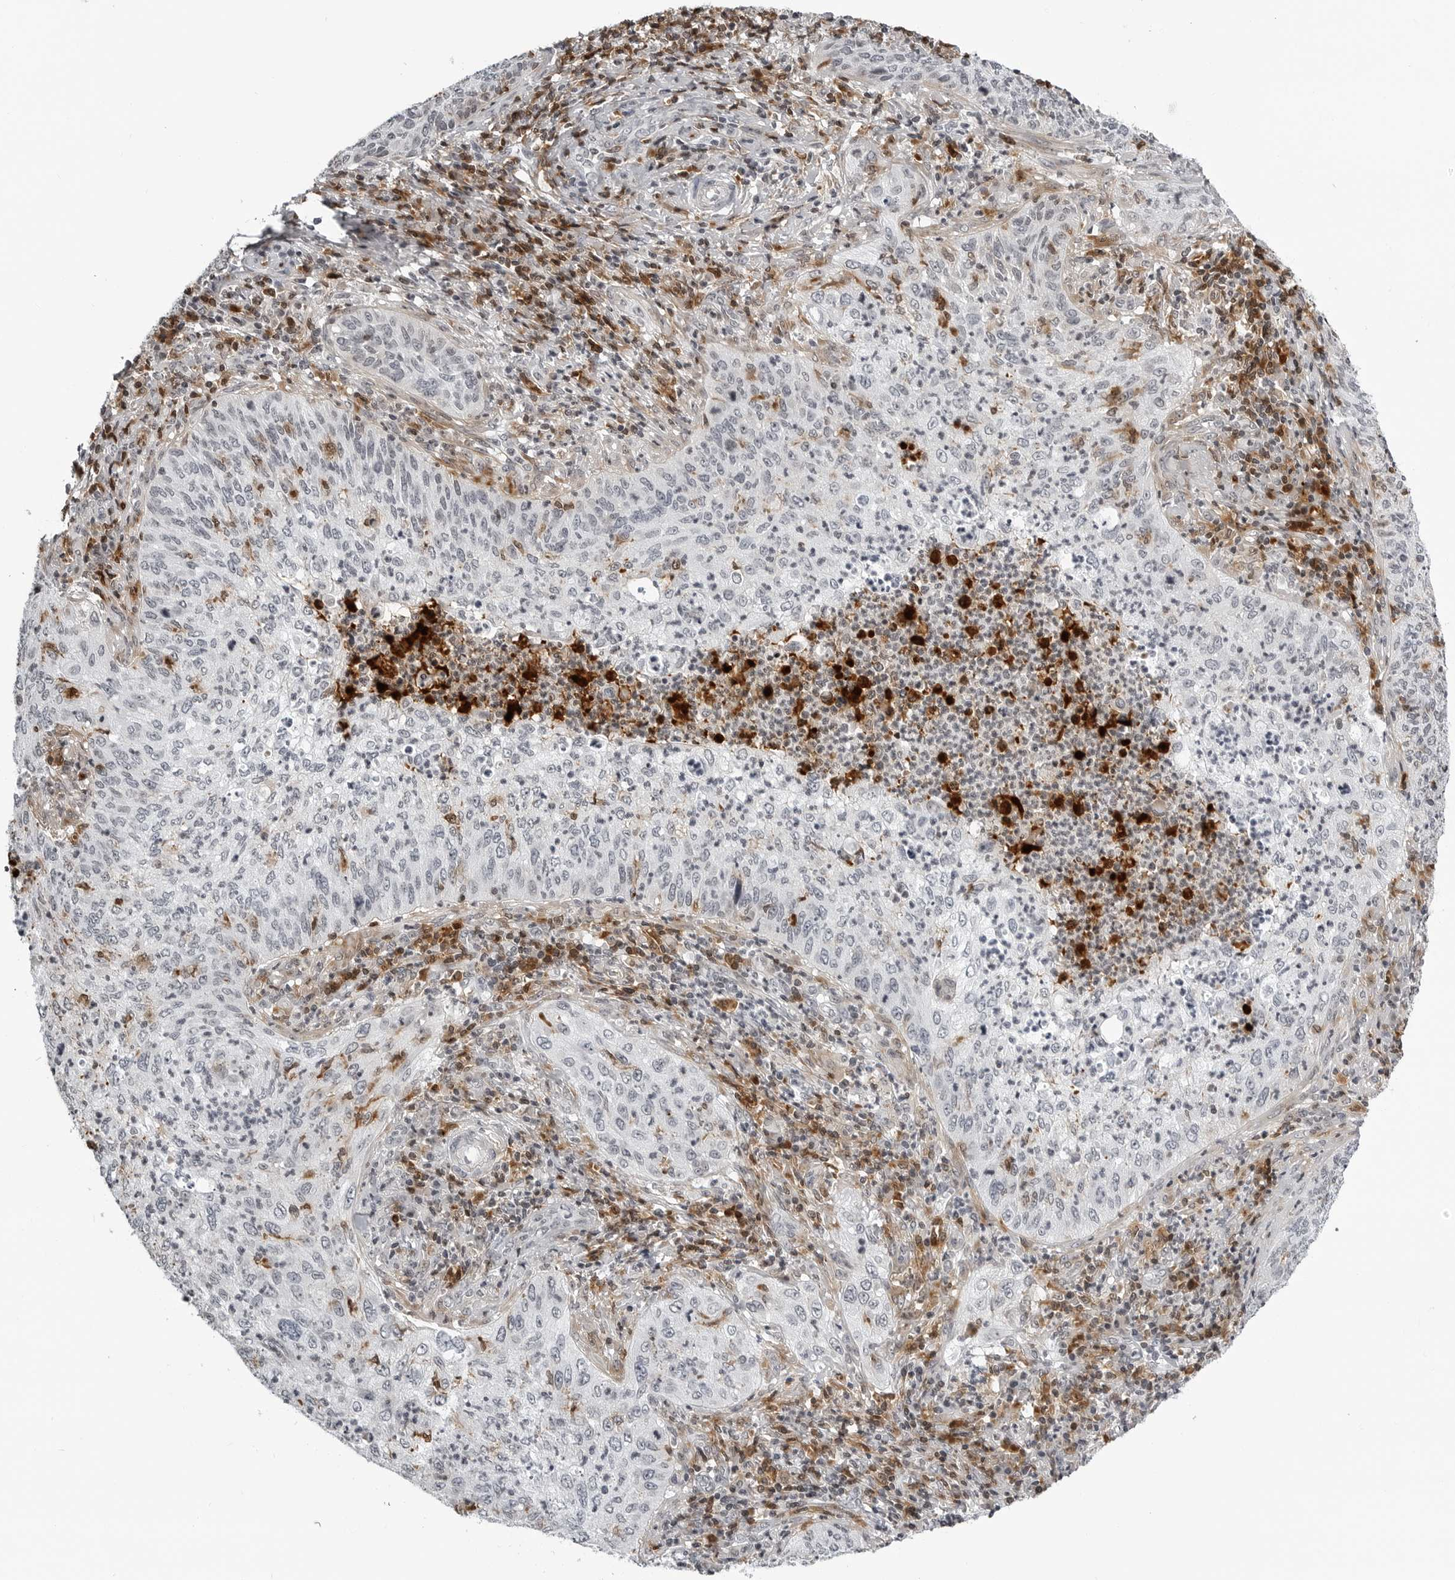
{"staining": {"intensity": "negative", "quantity": "none", "location": "none"}, "tissue": "cervical cancer", "cell_type": "Tumor cells", "image_type": "cancer", "snomed": [{"axis": "morphology", "description": "Squamous cell carcinoma, NOS"}, {"axis": "topography", "description": "Cervix"}], "caption": "This is an immunohistochemistry (IHC) image of cervical cancer. There is no positivity in tumor cells.", "gene": "CXCR5", "patient": {"sex": "female", "age": 30}}